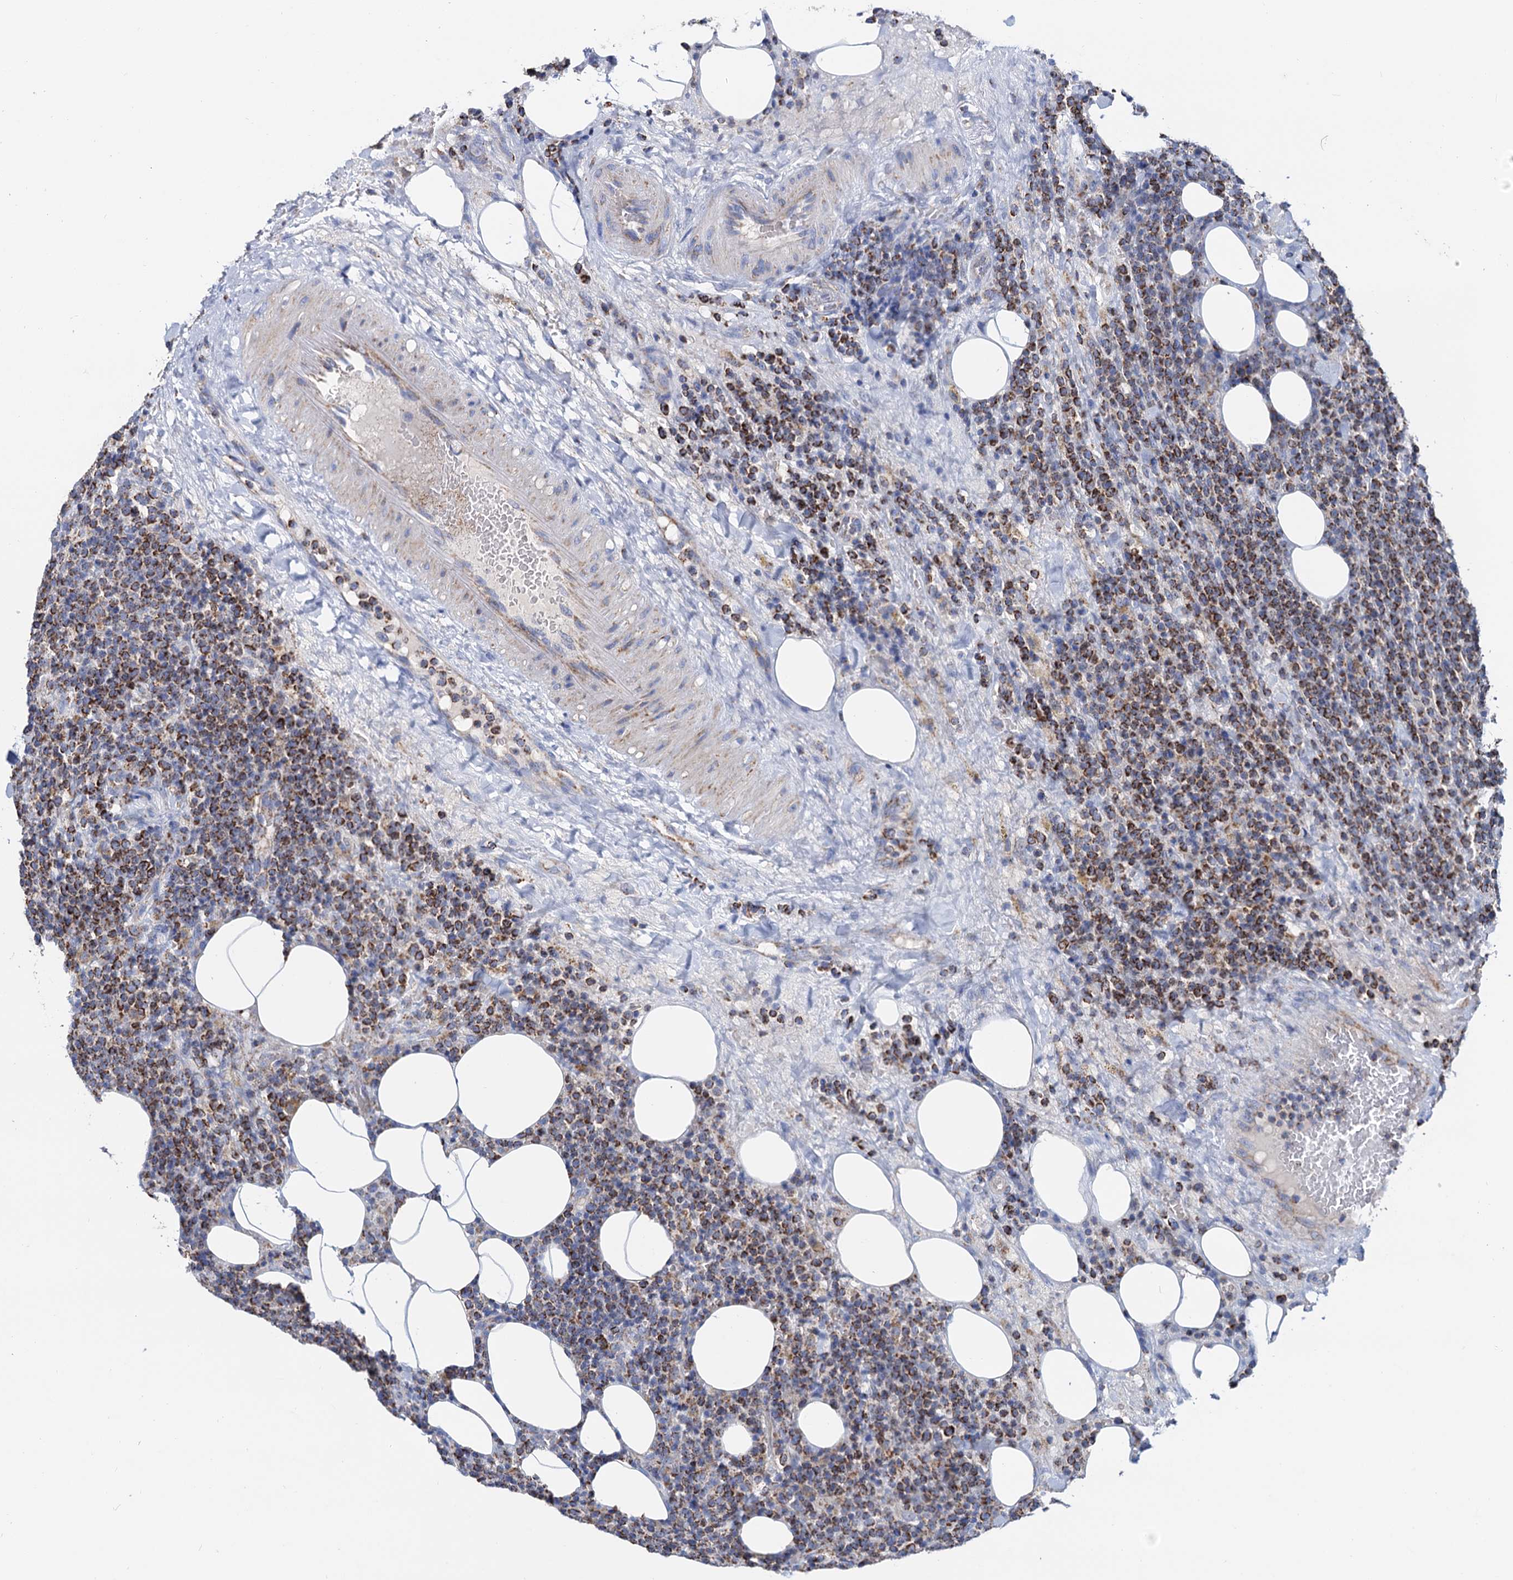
{"staining": {"intensity": "strong", "quantity": ">75%", "location": "cytoplasmic/membranous"}, "tissue": "lymphoma", "cell_type": "Tumor cells", "image_type": "cancer", "snomed": [{"axis": "morphology", "description": "Malignant lymphoma, non-Hodgkin's type, High grade"}, {"axis": "topography", "description": "Lymph node"}], "caption": "A histopathology image showing strong cytoplasmic/membranous expression in approximately >75% of tumor cells in lymphoma, as visualized by brown immunohistochemical staining.", "gene": "C2CD3", "patient": {"sex": "male", "age": 61}}